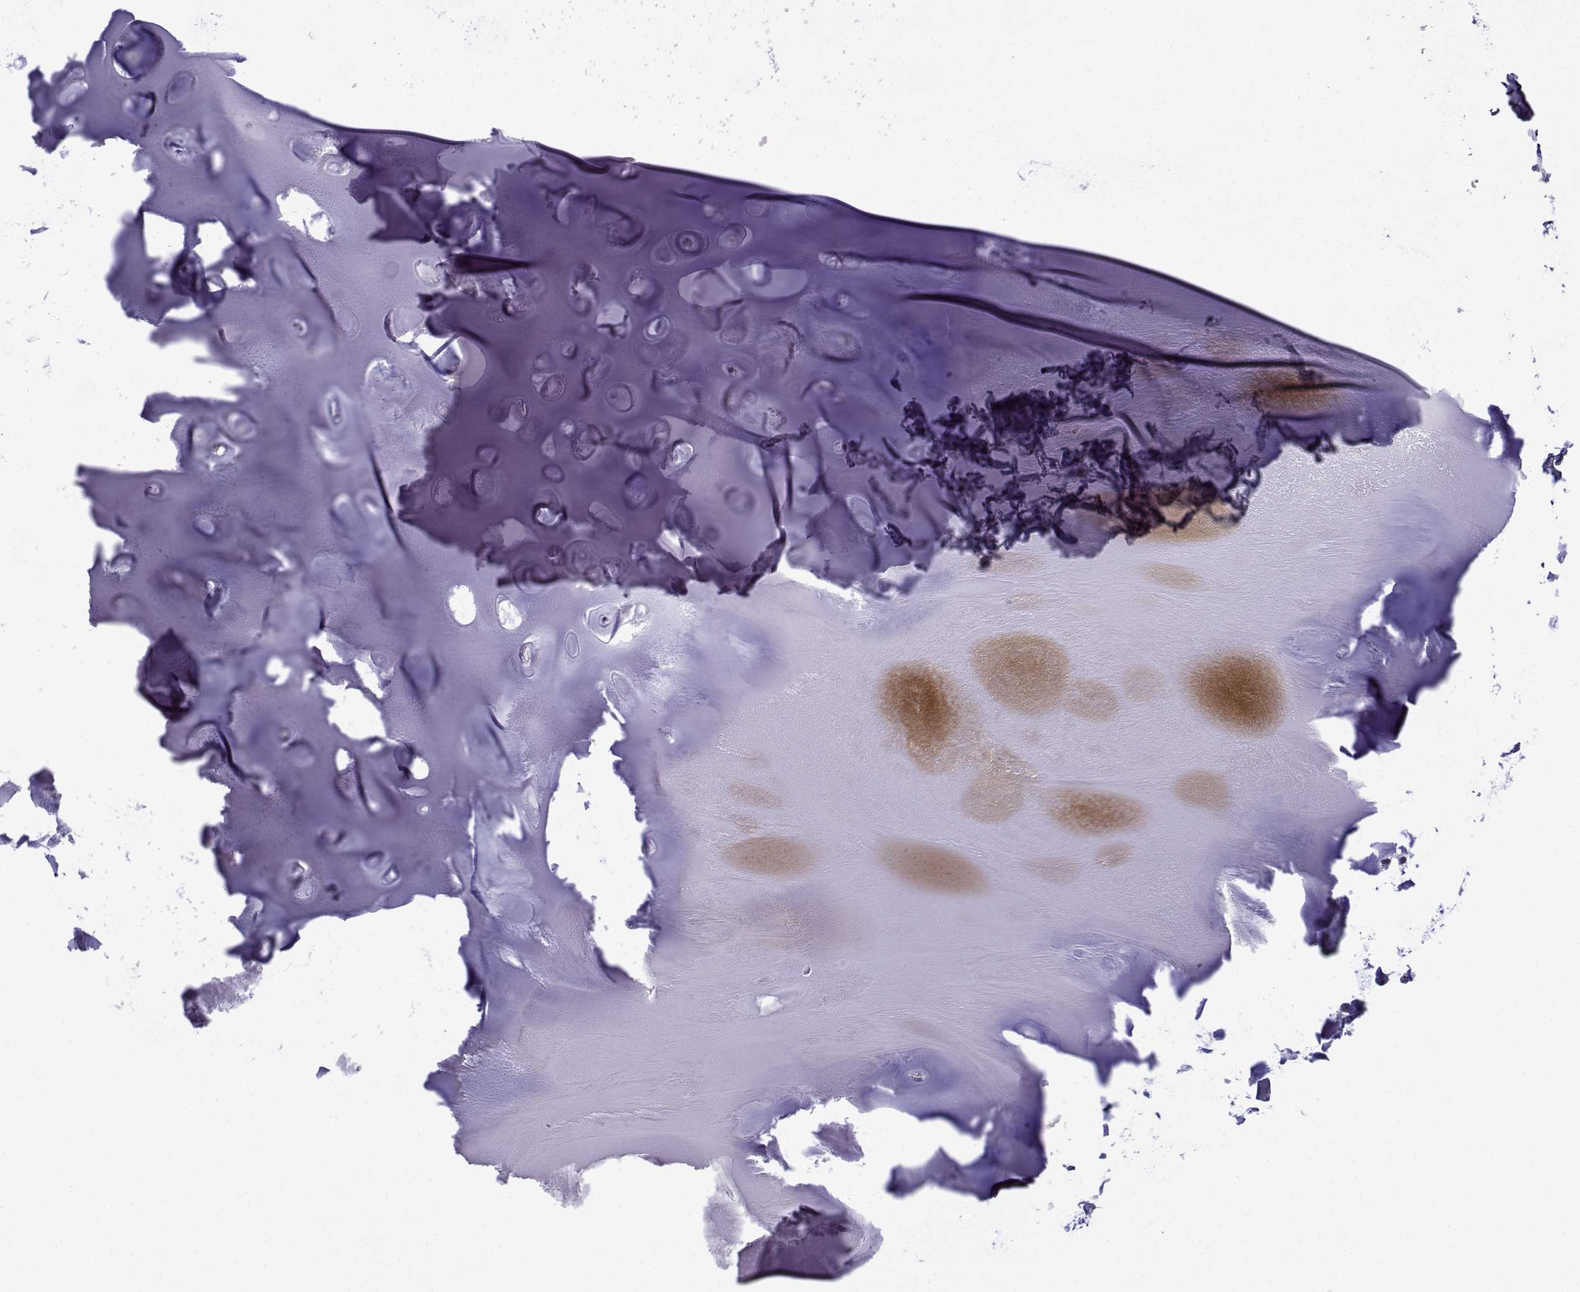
{"staining": {"intensity": "negative", "quantity": "none", "location": "none"}, "tissue": "soft tissue", "cell_type": "Chondrocytes", "image_type": "normal", "snomed": [{"axis": "morphology", "description": "Normal tissue, NOS"}, {"axis": "morphology", "description": "Squamous cell carcinoma, NOS"}, {"axis": "topography", "description": "Cartilage tissue"}, {"axis": "topography", "description": "Lung"}], "caption": "DAB immunohistochemical staining of benign human soft tissue exhibits no significant positivity in chondrocytes.", "gene": "INCENP", "patient": {"sex": "male", "age": 66}}